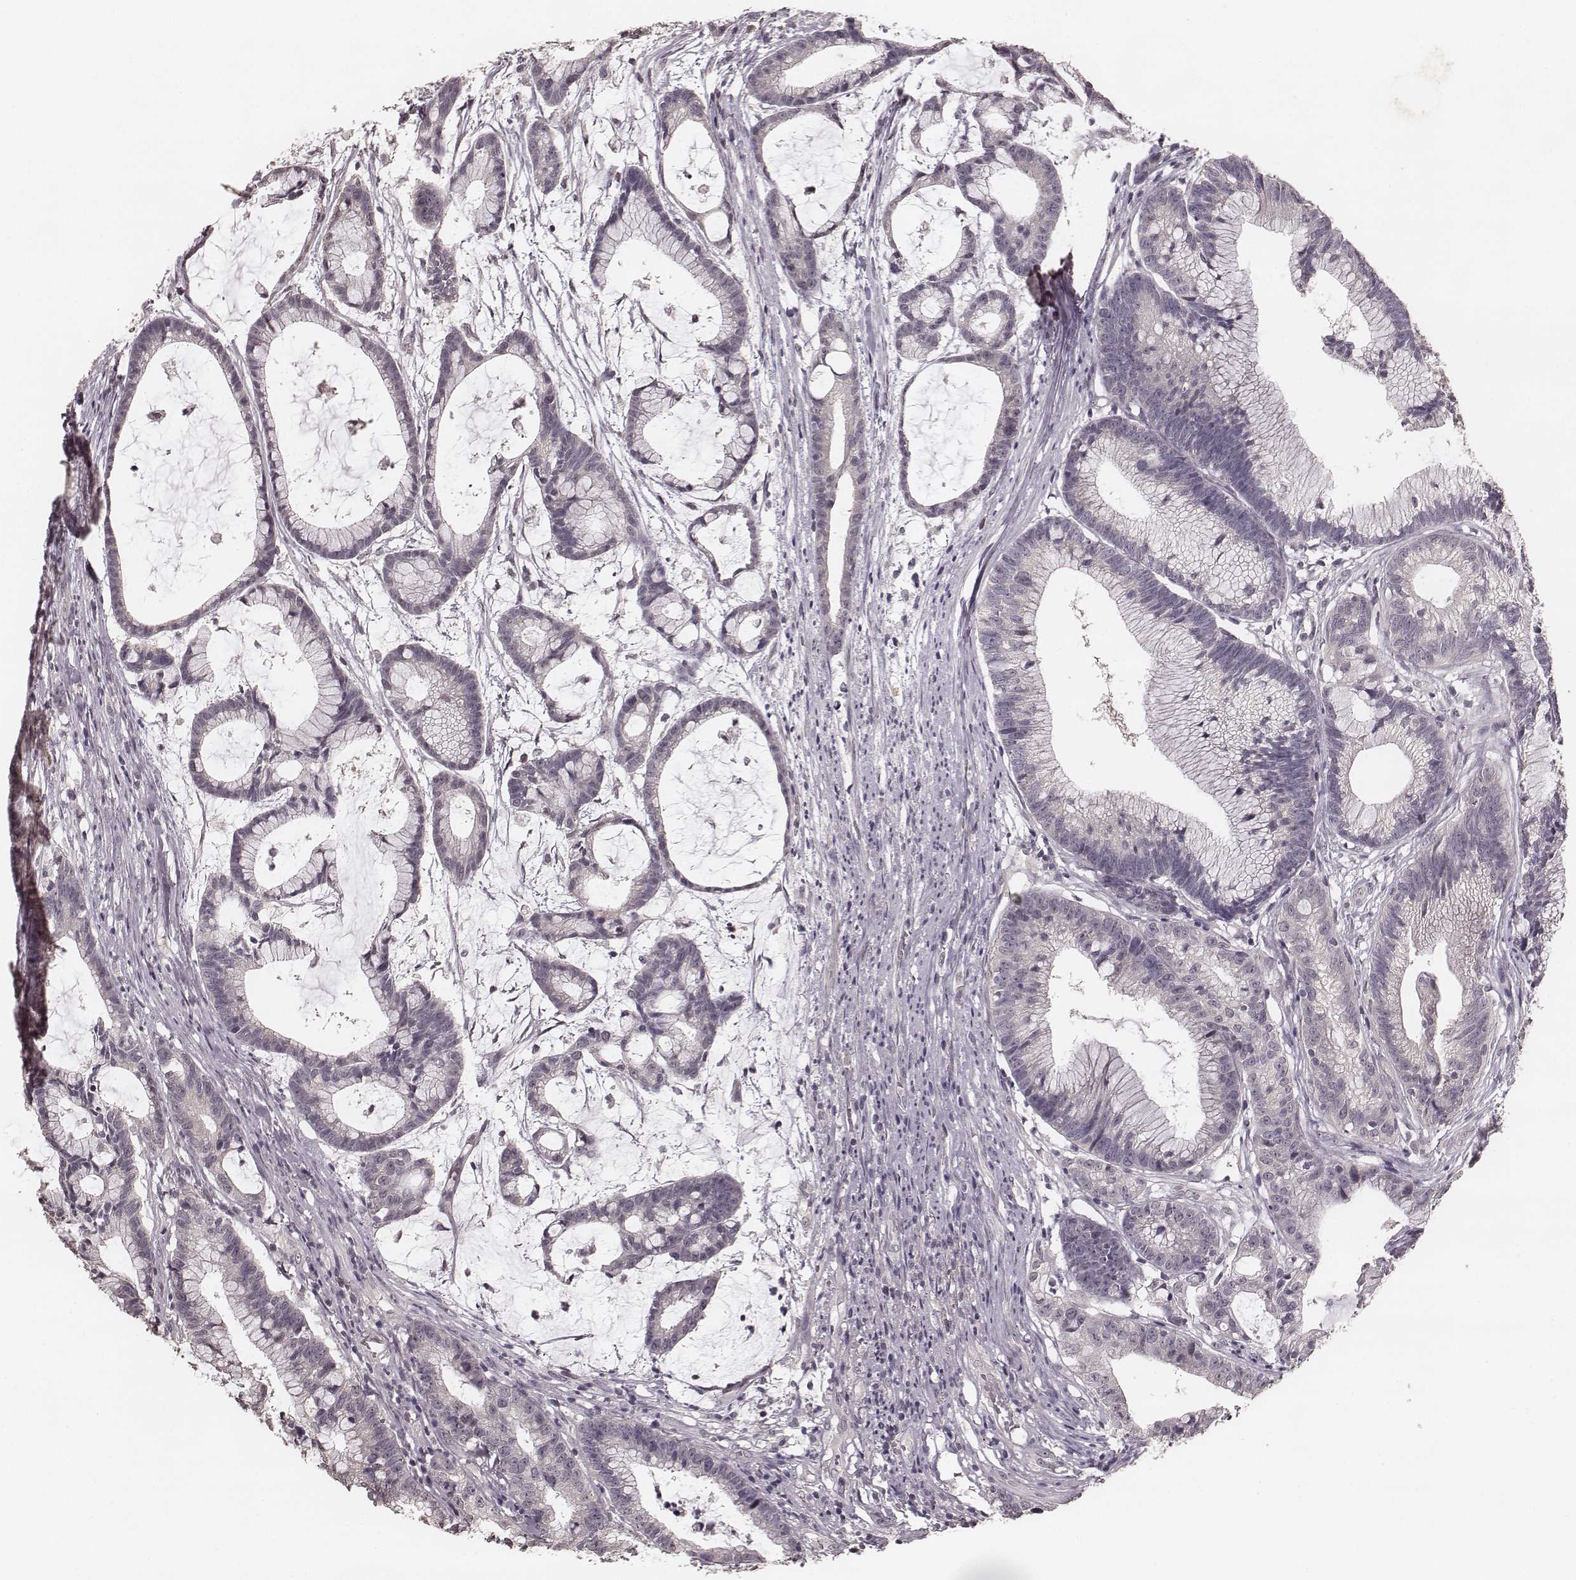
{"staining": {"intensity": "negative", "quantity": "none", "location": "none"}, "tissue": "colorectal cancer", "cell_type": "Tumor cells", "image_type": "cancer", "snomed": [{"axis": "morphology", "description": "Adenocarcinoma, NOS"}, {"axis": "topography", "description": "Colon"}], "caption": "Immunohistochemistry (IHC) micrograph of neoplastic tissue: human adenocarcinoma (colorectal) stained with DAB (3,3'-diaminobenzidine) displays no significant protein staining in tumor cells.", "gene": "LY6K", "patient": {"sex": "female", "age": 78}}